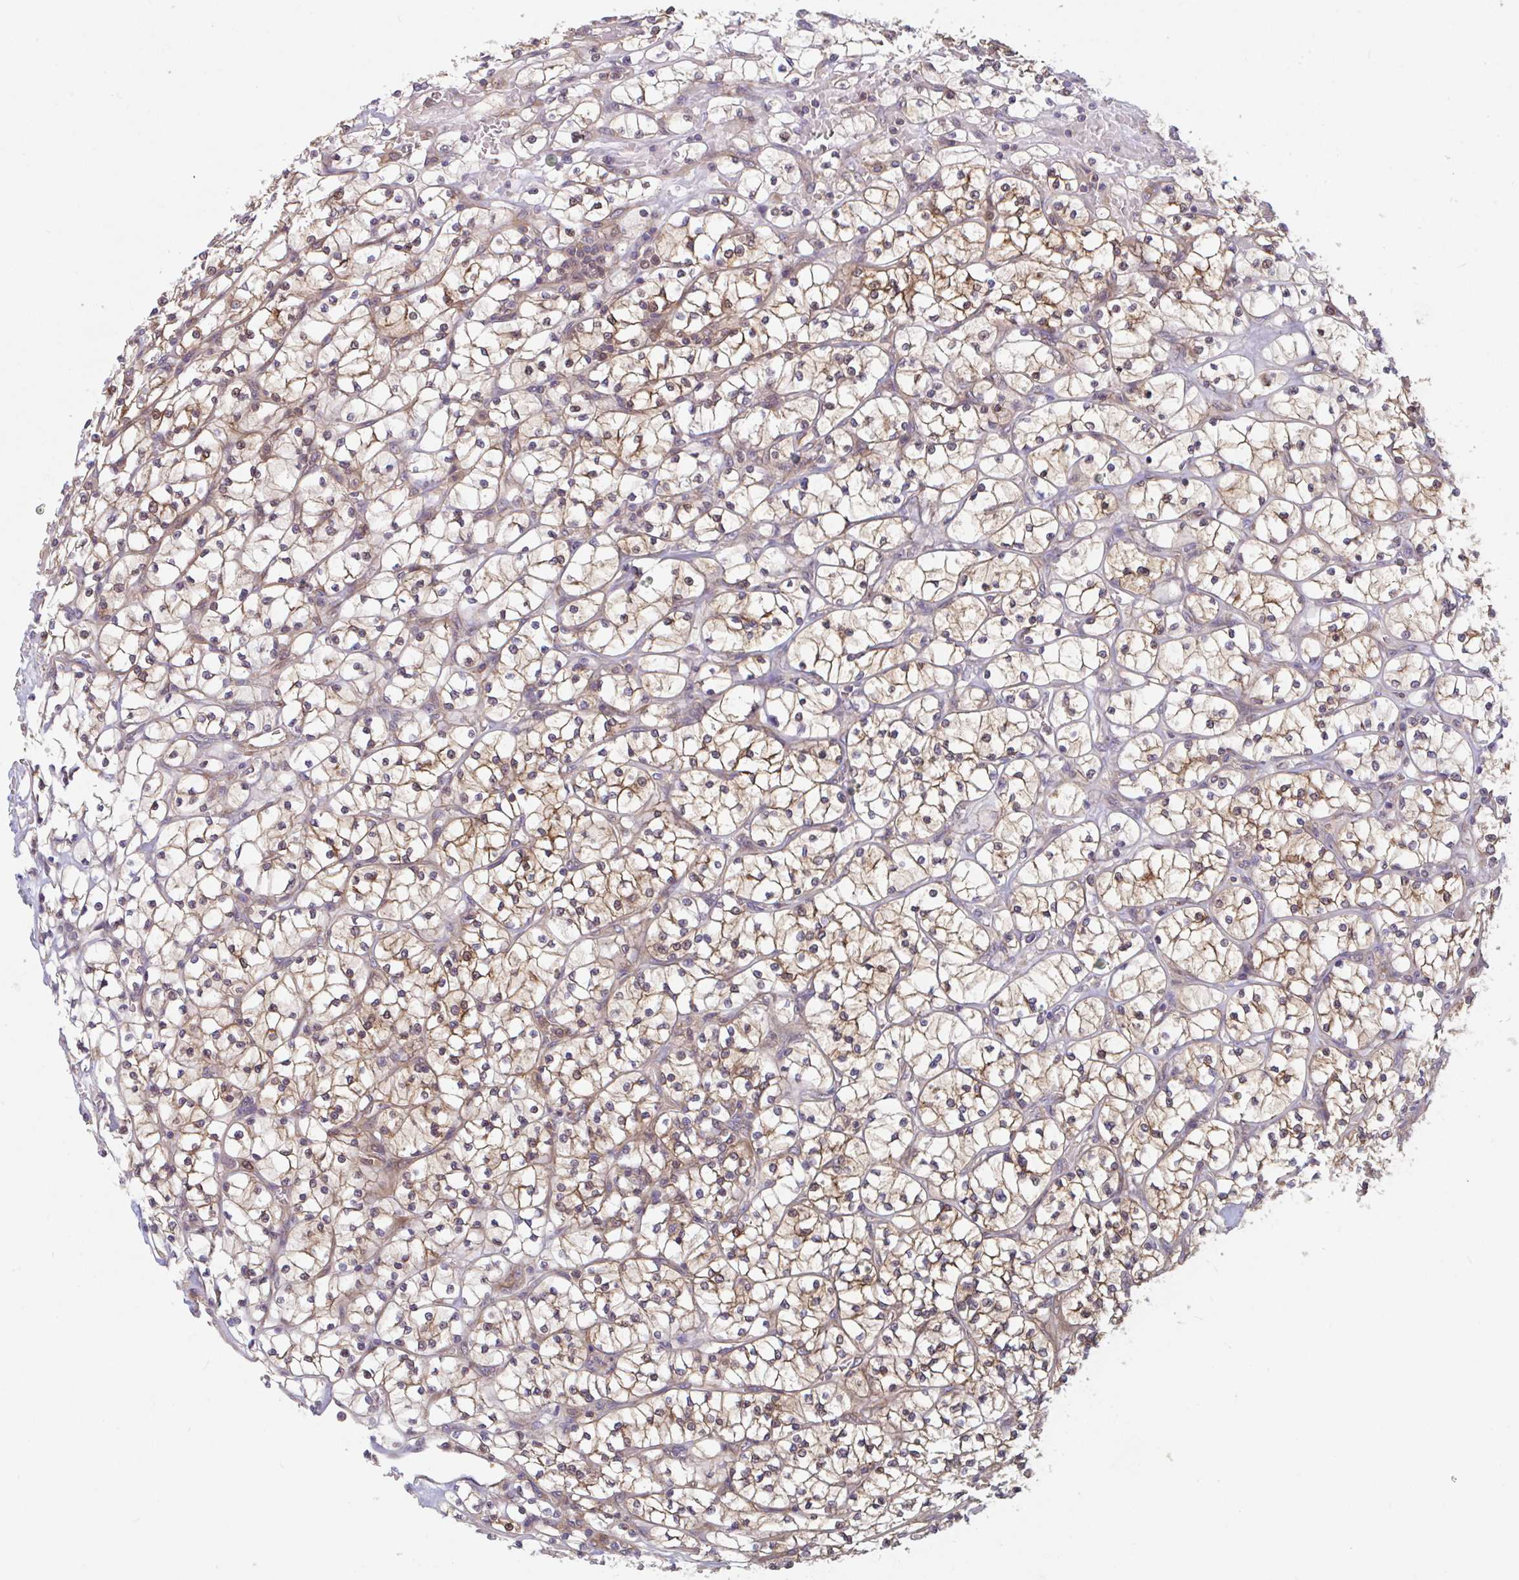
{"staining": {"intensity": "moderate", "quantity": ">75%", "location": "cytoplasmic/membranous,nuclear"}, "tissue": "renal cancer", "cell_type": "Tumor cells", "image_type": "cancer", "snomed": [{"axis": "morphology", "description": "Adenocarcinoma, NOS"}, {"axis": "topography", "description": "Kidney"}], "caption": "This histopathology image reveals renal cancer stained with immunohistochemistry (IHC) to label a protein in brown. The cytoplasmic/membranous and nuclear of tumor cells show moderate positivity for the protein. Nuclei are counter-stained blue.", "gene": "LMNTD2", "patient": {"sex": "female", "age": 64}}